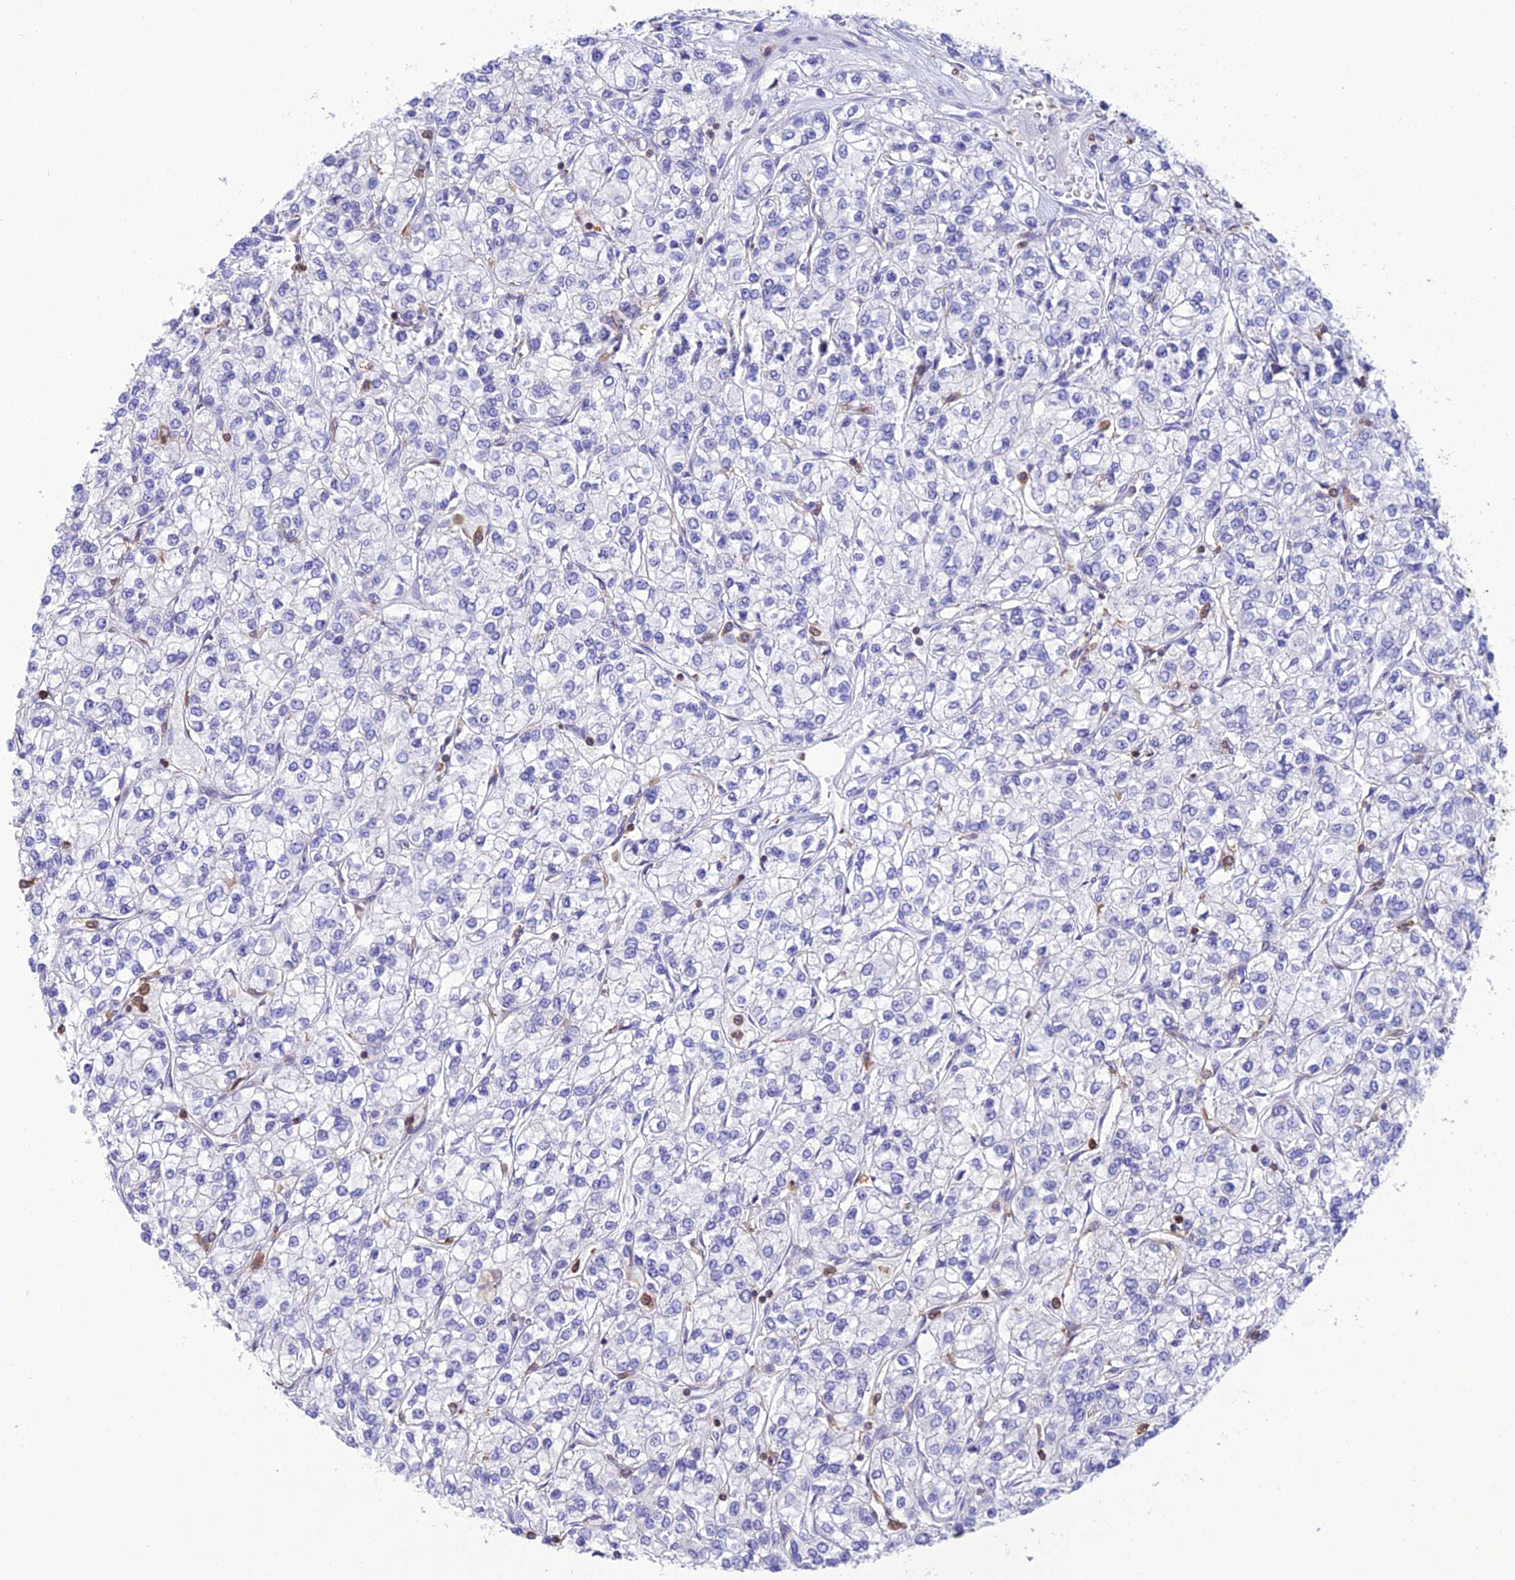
{"staining": {"intensity": "negative", "quantity": "none", "location": "none"}, "tissue": "renal cancer", "cell_type": "Tumor cells", "image_type": "cancer", "snomed": [{"axis": "morphology", "description": "Adenocarcinoma, NOS"}, {"axis": "topography", "description": "Kidney"}], "caption": "Immunohistochemistry image of renal cancer stained for a protein (brown), which reveals no staining in tumor cells.", "gene": "FAM76A", "patient": {"sex": "male", "age": 80}}